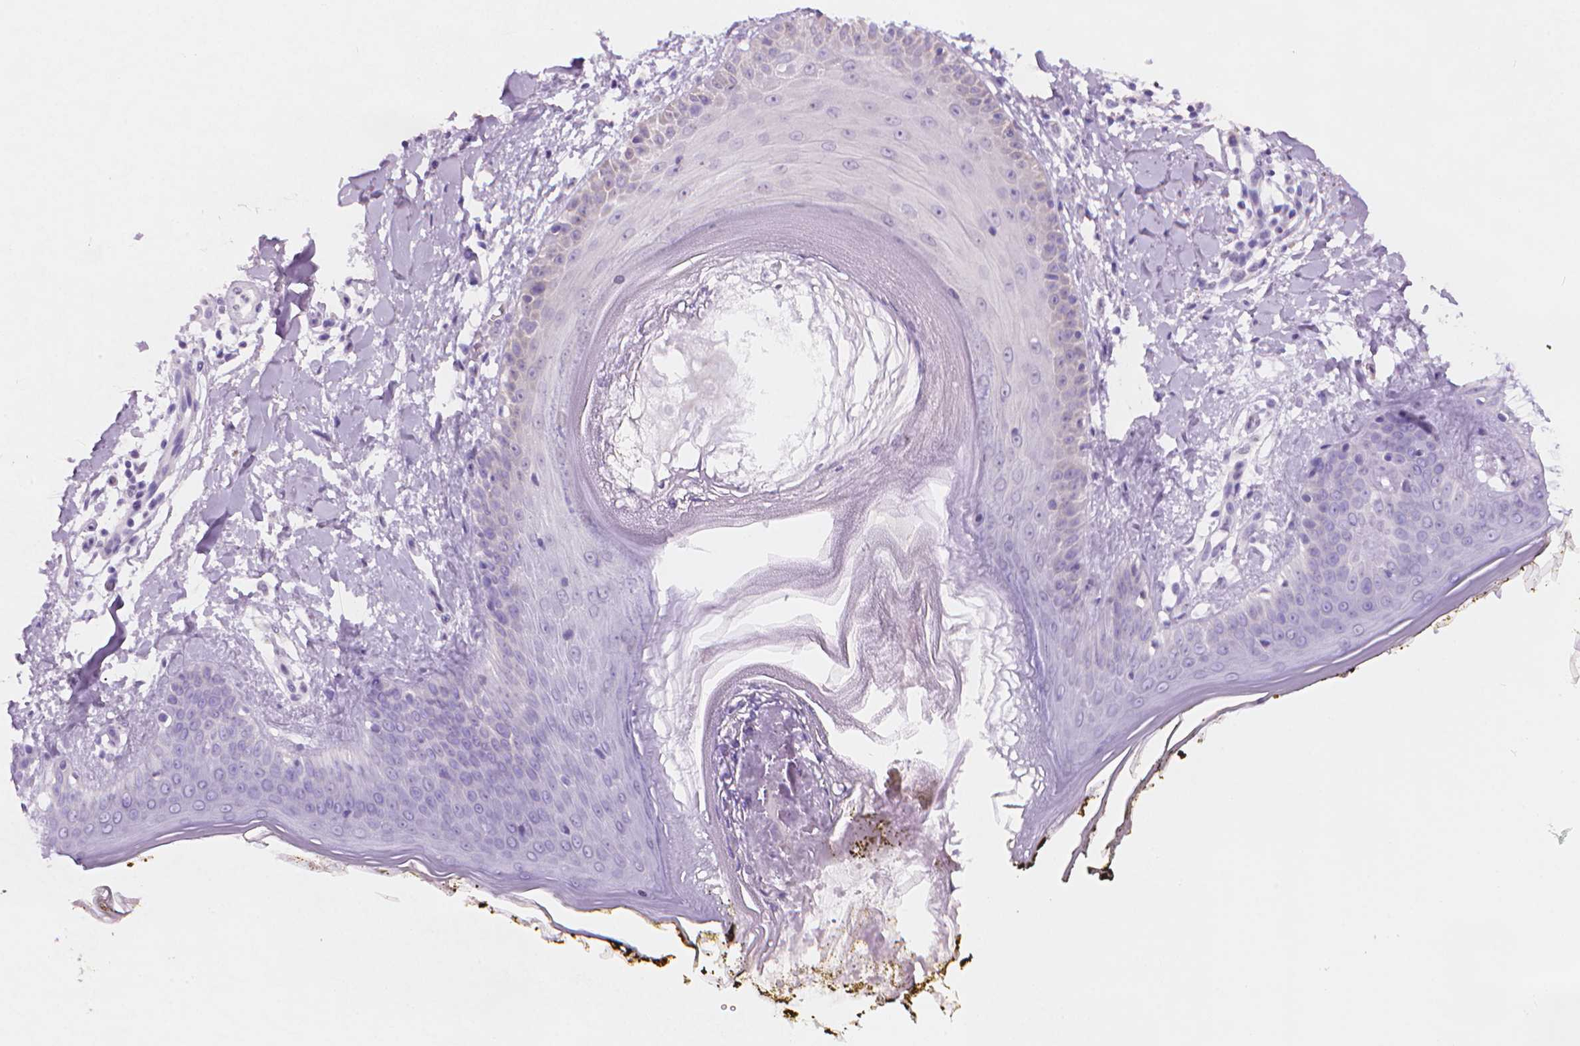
{"staining": {"intensity": "negative", "quantity": "none", "location": "none"}, "tissue": "skin", "cell_type": "Fibroblasts", "image_type": "normal", "snomed": [{"axis": "morphology", "description": "Normal tissue, NOS"}, {"axis": "topography", "description": "Skin"}], "caption": "Immunohistochemistry (IHC) histopathology image of benign human skin stained for a protein (brown), which reveals no expression in fibroblasts. (Immunohistochemistry, brightfield microscopy, high magnification).", "gene": "ENSG00000187186", "patient": {"sex": "female", "age": 34}}